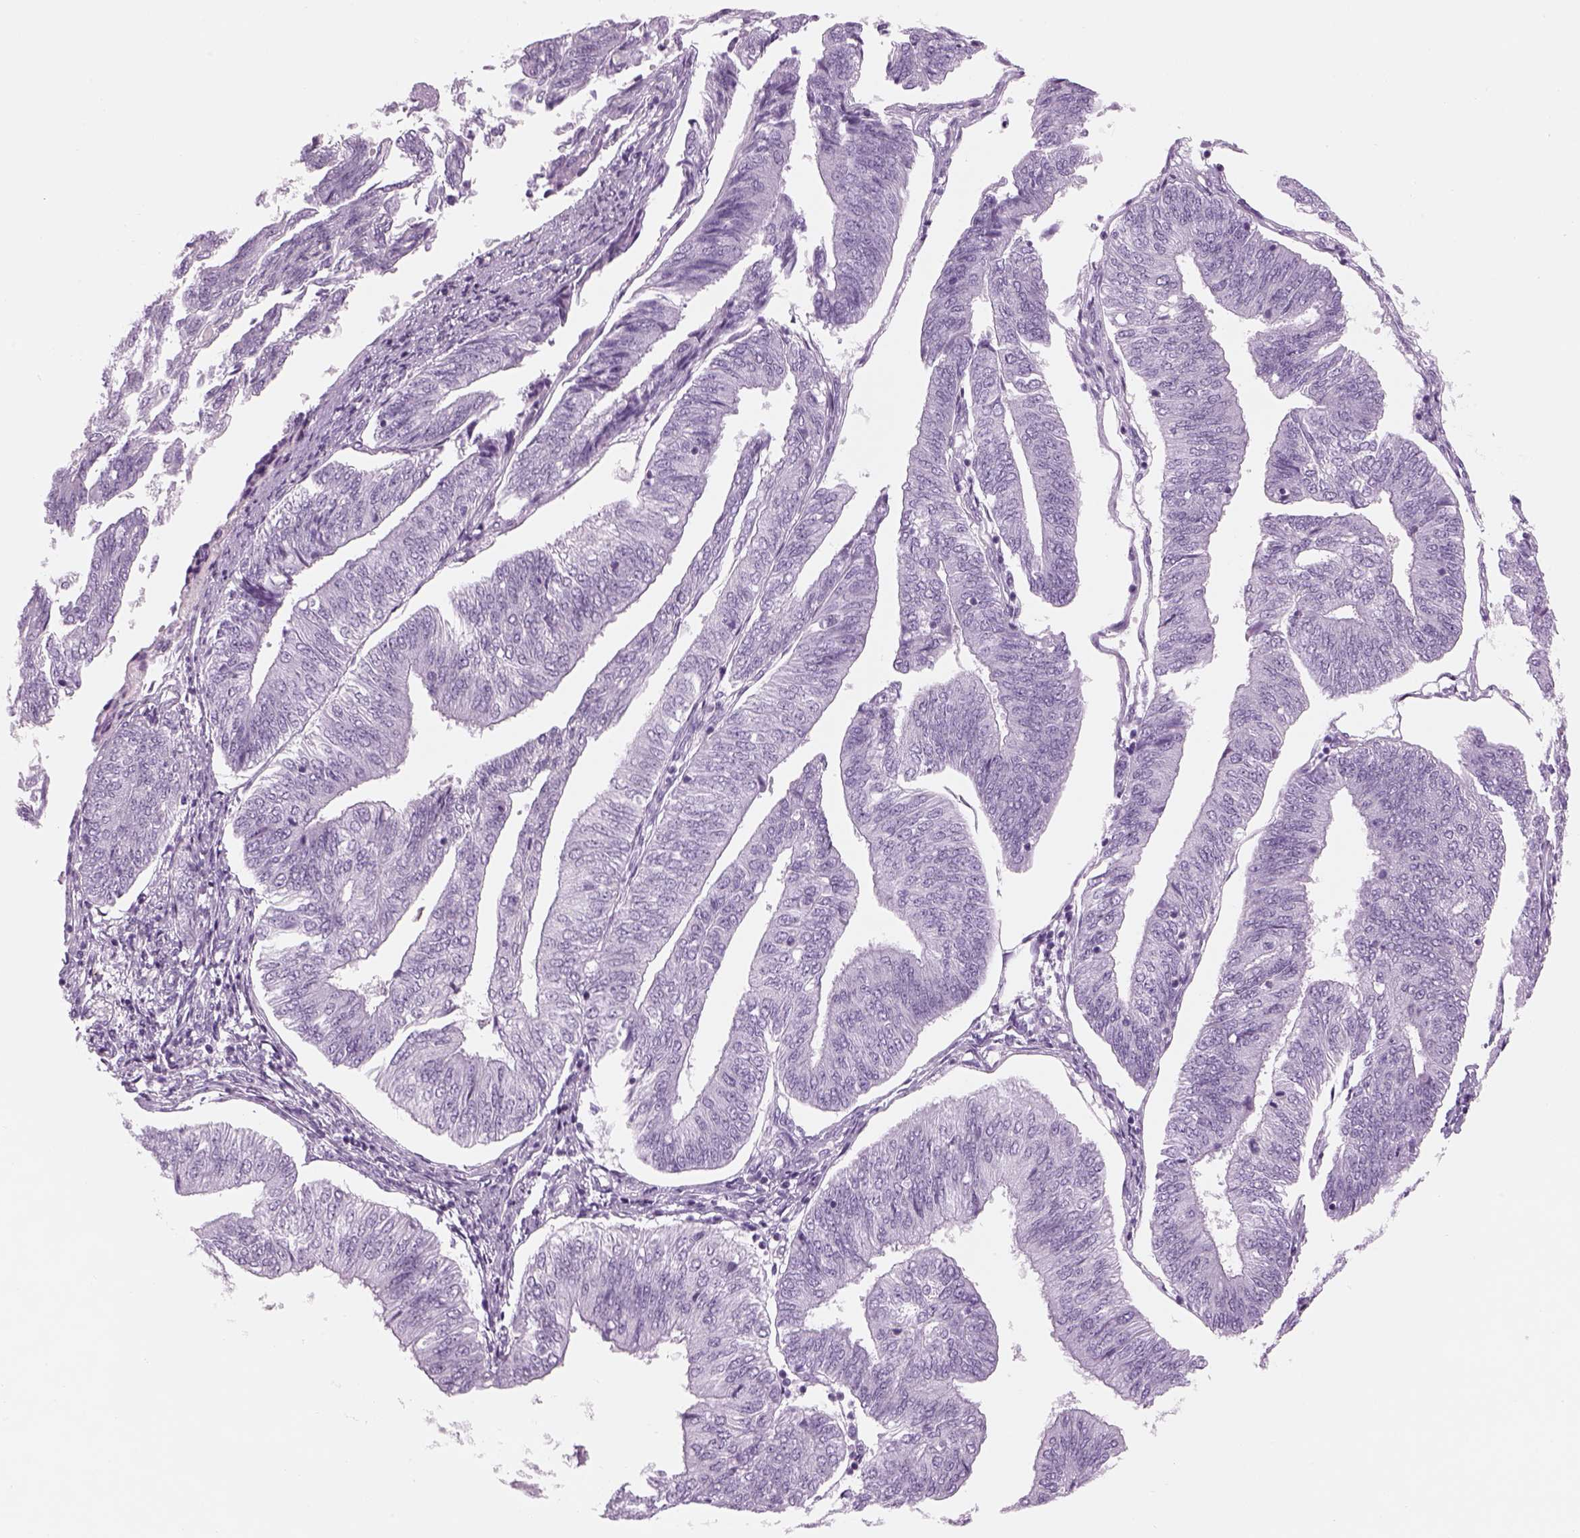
{"staining": {"intensity": "negative", "quantity": "none", "location": "none"}, "tissue": "endometrial cancer", "cell_type": "Tumor cells", "image_type": "cancer", "snomed": [{"axis": "morphology", "description": "Adenocarcinoma, NOS"}, {"axis": "topography", "description": "Endometrium"}], "caption": "Immunohistochemistry histopathology image of endometrial cancer stained for a protein (brown), which demonstrates no staining in tumor cells. (DAB (3,3'-diaminobenzidine) immunohistochemistry (IHC), high magnification).", "gene": "PABPC1L2B", "patient": {"sex": "female", "age": 58}}